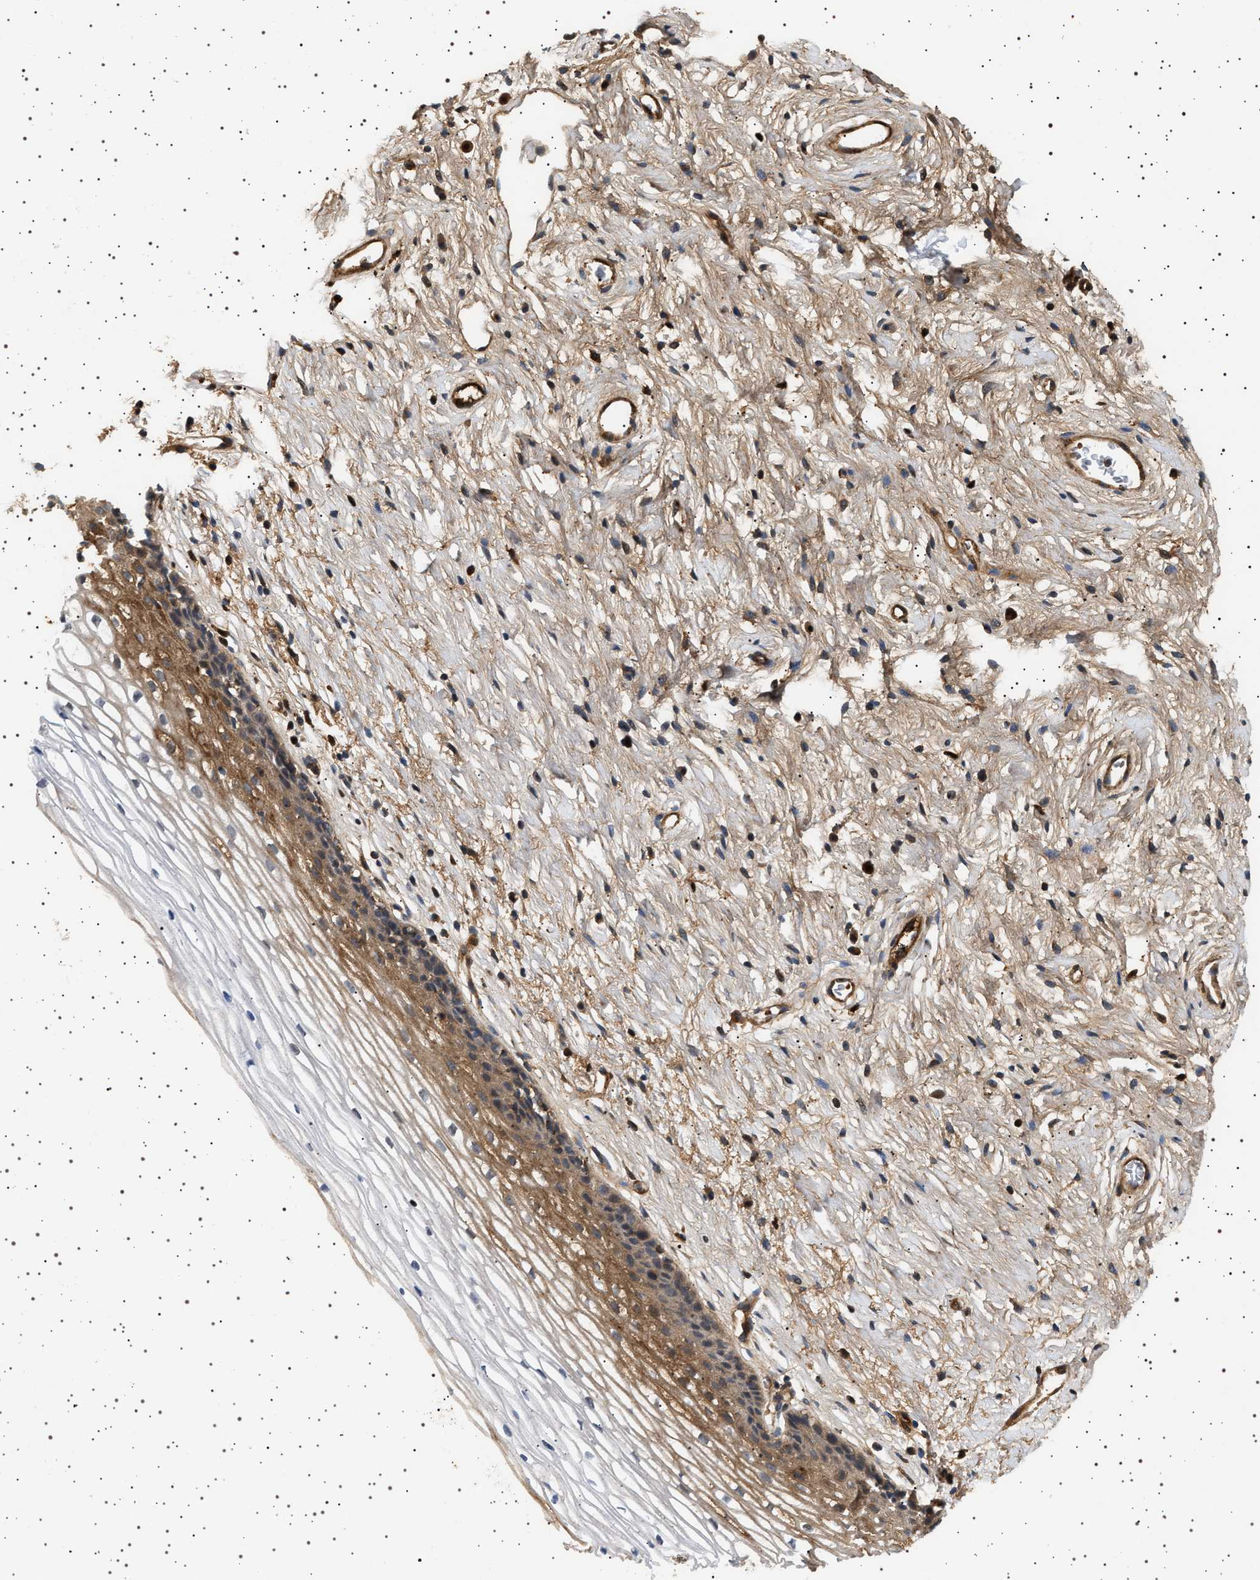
{"staining": {"intensity": "moderate", "quantity": "<25%", "location": "cytoplasmic/membranous"}, "tissue": "cervix", "cell_type": "Squamous epithelial cells", "image_type": "normal", "snomed": [{"axis": "morphology", "description": "Normal tissue, NOS"}, {"axis": "topography", "description": "Cervix"}], "caption": "Cervix stained with a protein marker shows moderate staining in squamous epithelial cells.", "gene": "FICD", "patient": {"sex": "female", "age": 77}}